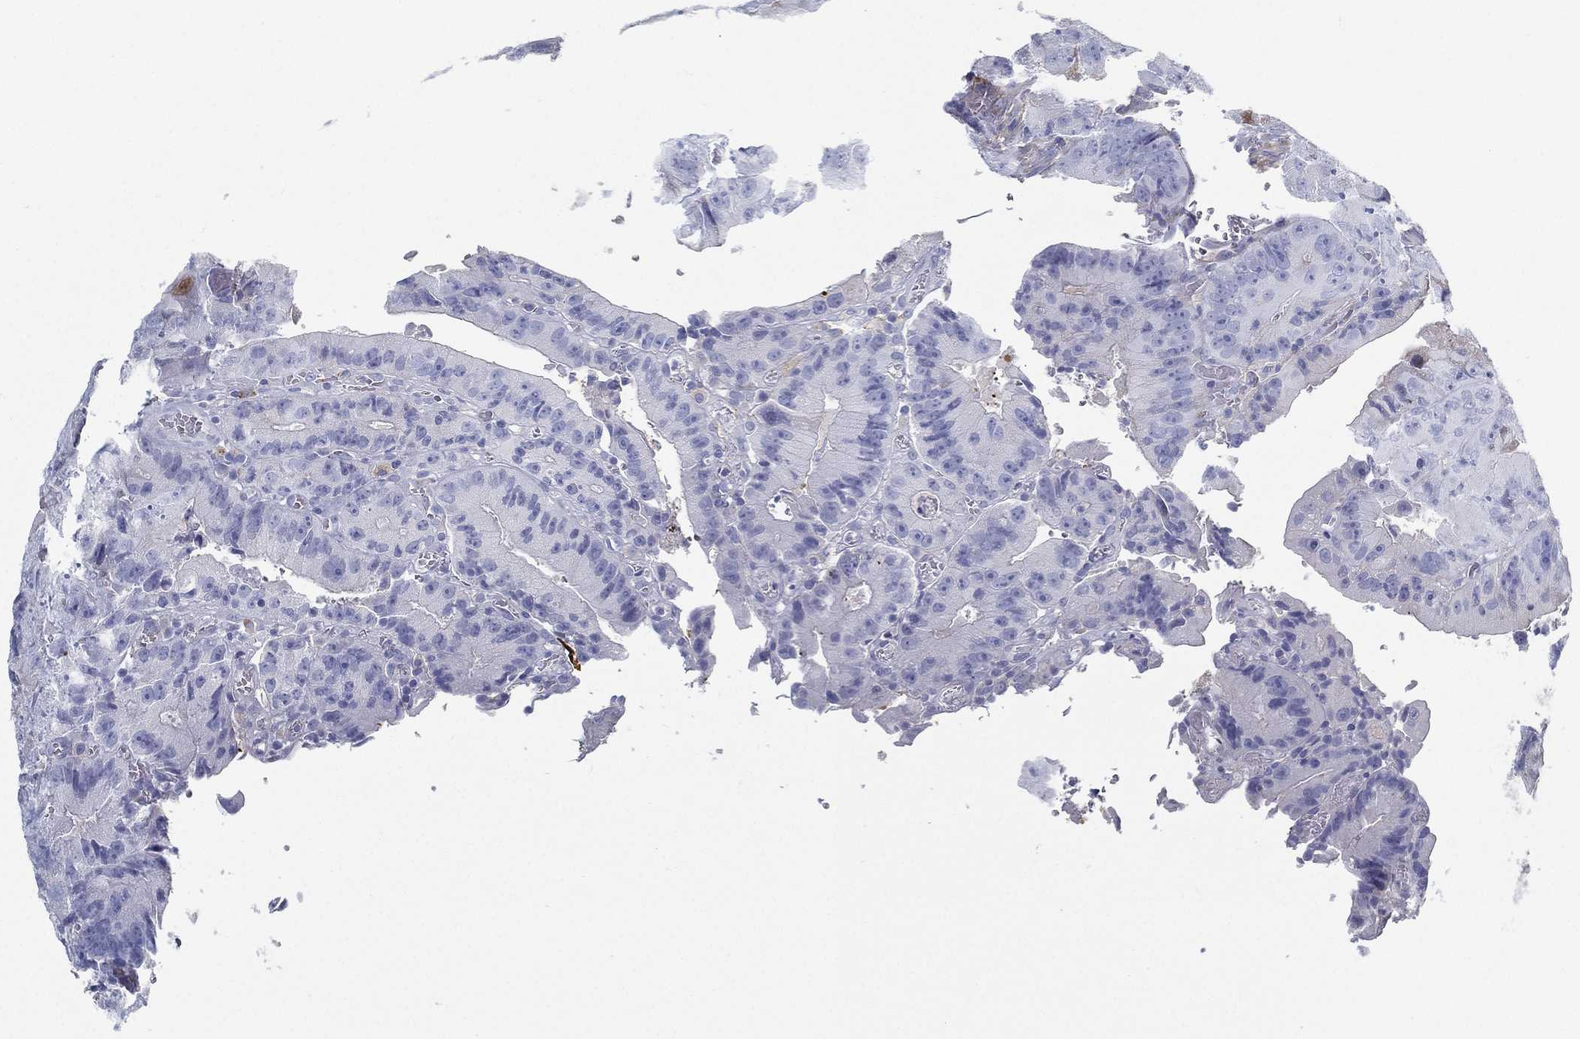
{"staining": {"intensity": "moderate", "quantity": "<25%", "location": "cytoplasmic/membranous"}, "tissue": "colorectal cancer", "cell_type": "Tumor cells", "image_type": "cancer", "snomed": [{"axis": "morphology", "description": "Adenocarcinoma, NOS"}, {"axis": "topography", "description": "Colon"}], "caption": "The immunohistochemical stain shows moderate cytoplasmic/membranous expression in tumor cells of colorectal adenocarcinoma tissue.", "gene": "IFNB1", "patient": {"sex": "female", "age": 86}}